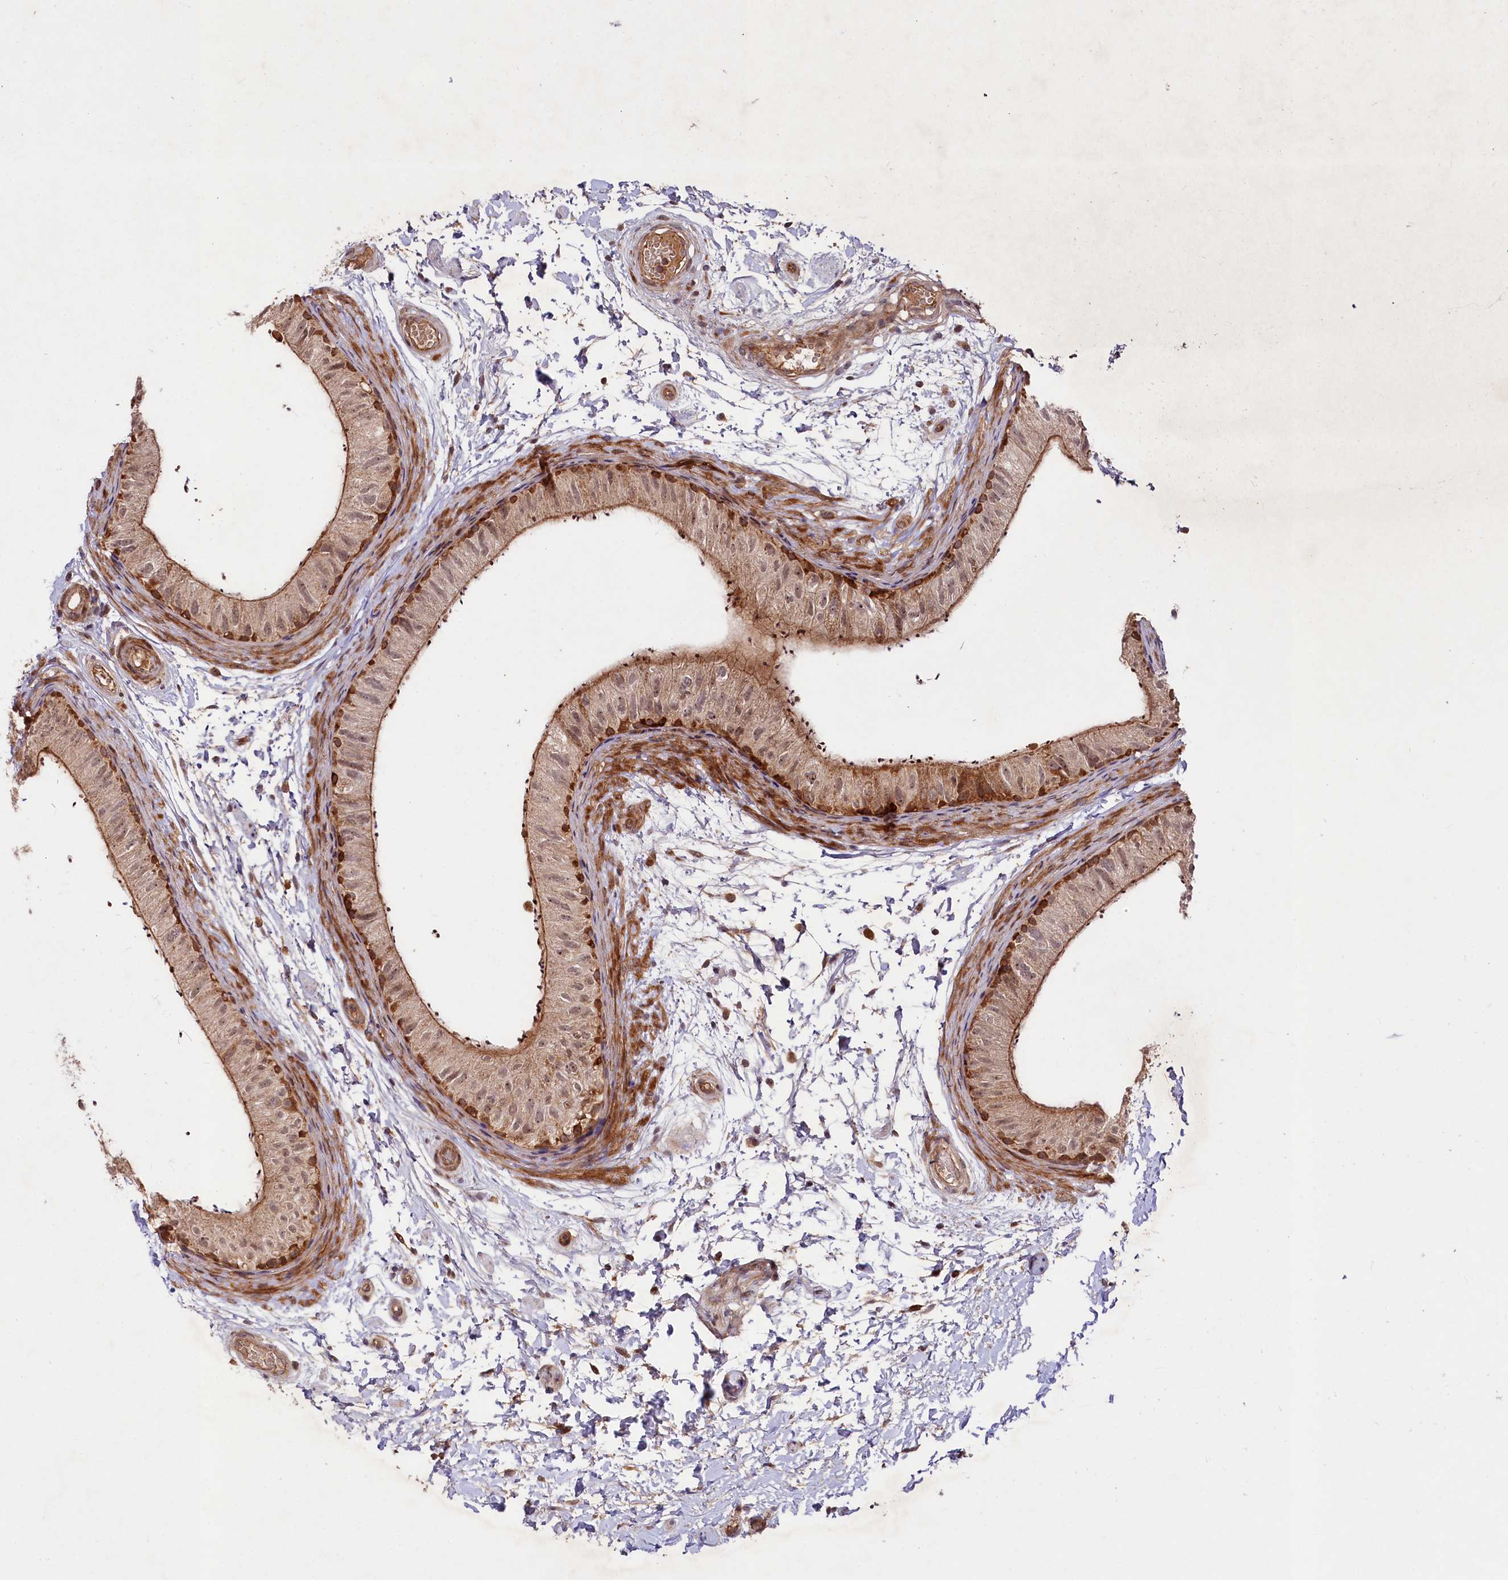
{"staining": {"intensity": "strong", "quantity": "25%-75%", "location": "cytoplasmic/membranous"}, "tissue": "epididymis", "cell_type": "Glandular cells", "image_type": "normal", "snomed": [{"axis": "morphology", "description": "Normal tissue, NOS"}, {"axis": "topography", "description": "Epididymis"}], "caption": "Immunohistochemical staining of unremarkable human epididymis exhibits high levels of strong cytoplasmic/membranous staining in approximately 25%-75% of glandular cells. (DAB IHC, brown staining for protein, blue staining for nuclei).", "gene": "NEDD1", "patient": {"sex": "male", "age": 50}}